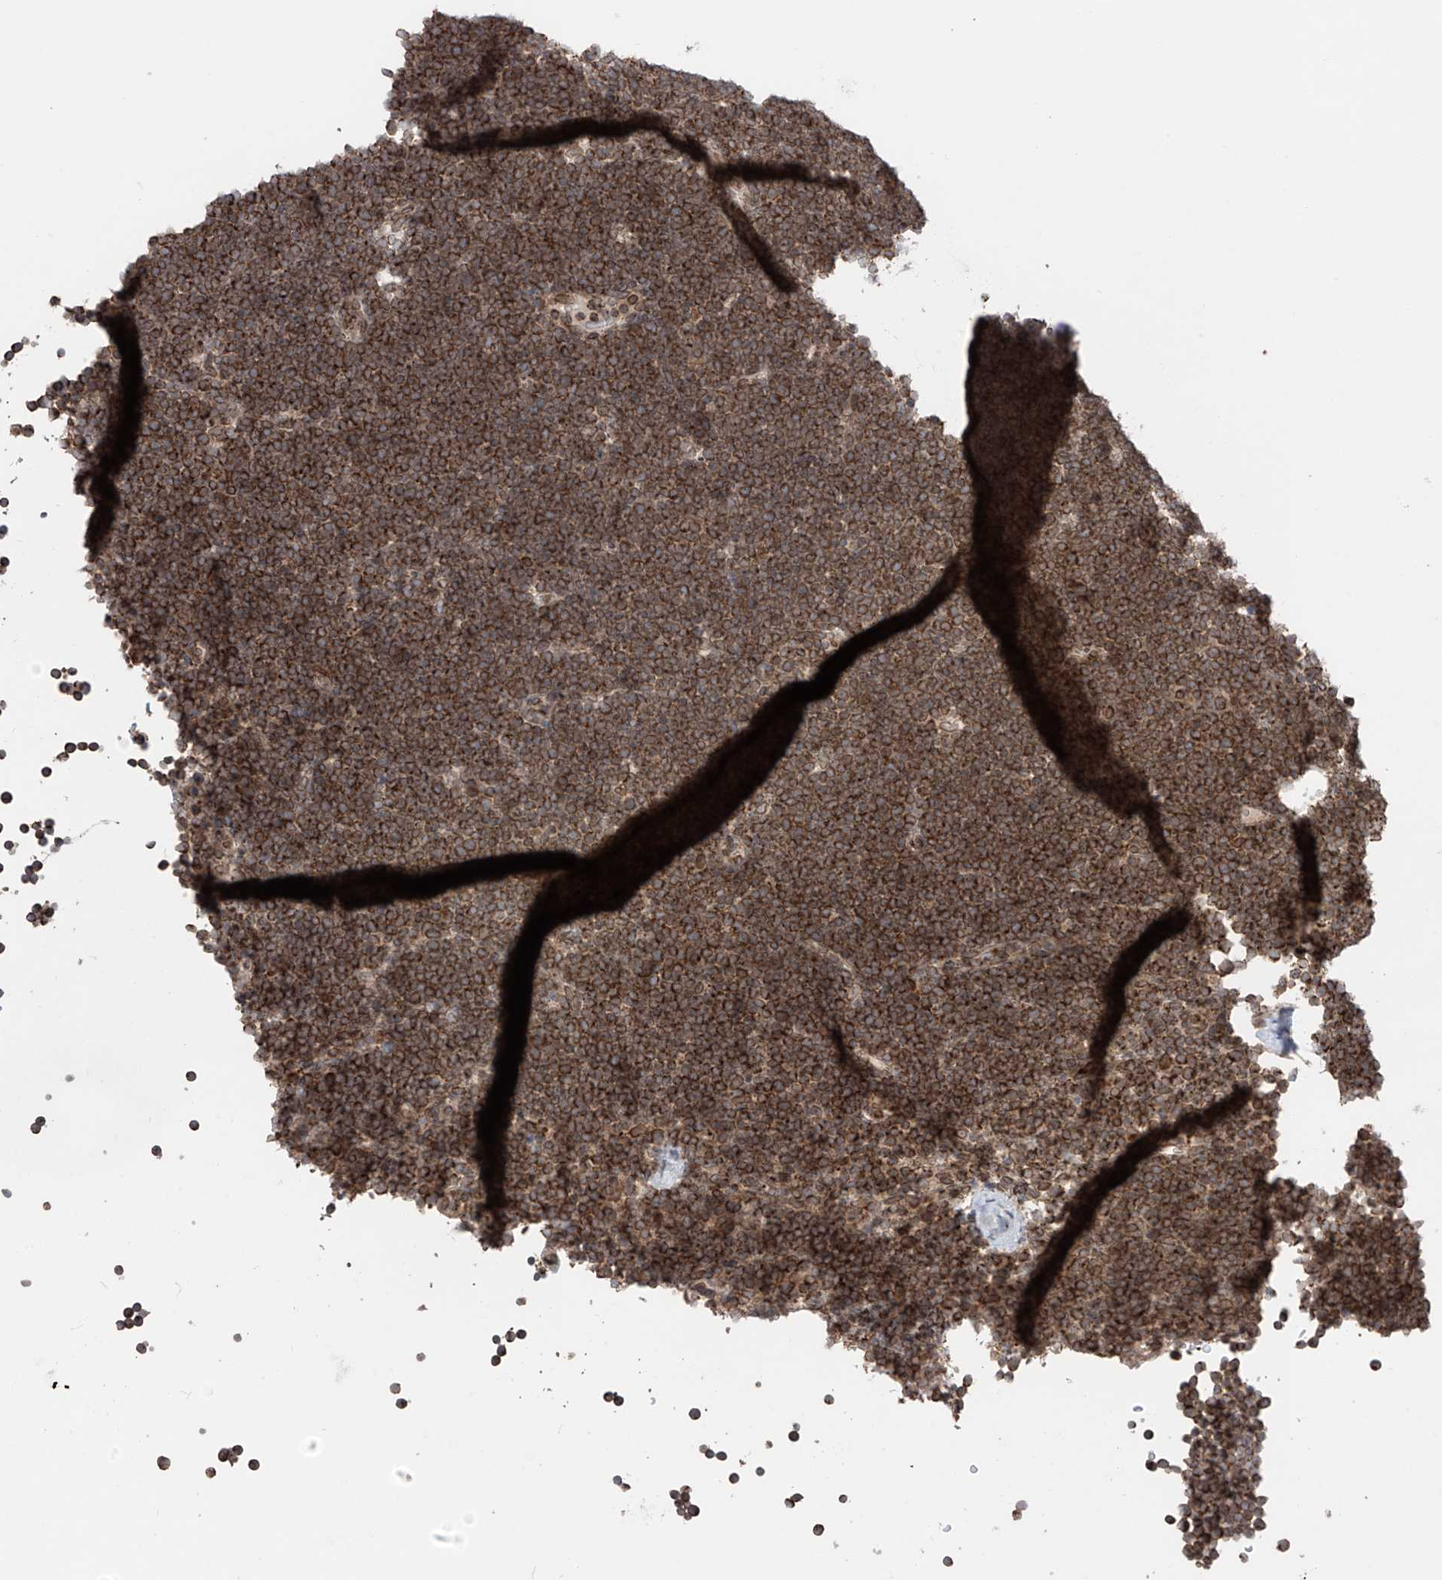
{"staining": {"intensity": "strong", "quantity": ">75%", "location": "cytoplasmic/membranous"}, "tissue": "lymphoma", "cell_type": "Tumor cells", "image_type": "cancer", "snomed": [{"axis": "morphology", "description": "Malignant lymphoma, non-Hodgkin's type, High grade"}, {"axis": "topography", "description": "Lymph node"}], "caption": "Immunohistochemistry (IHC) image of neoplastic tissue: human high-grade malignant lymphoma, non-Hodgkin's type stained using immunohistochemistry exhibits high levels of strong protein expression localized specifically in the cytoplasmic/membranous of tumor cells, appearing as a cytoplasmic/membranous brown color.", "gene": "AHCTF1", "patient": {"sex": "male", "age": 13}}